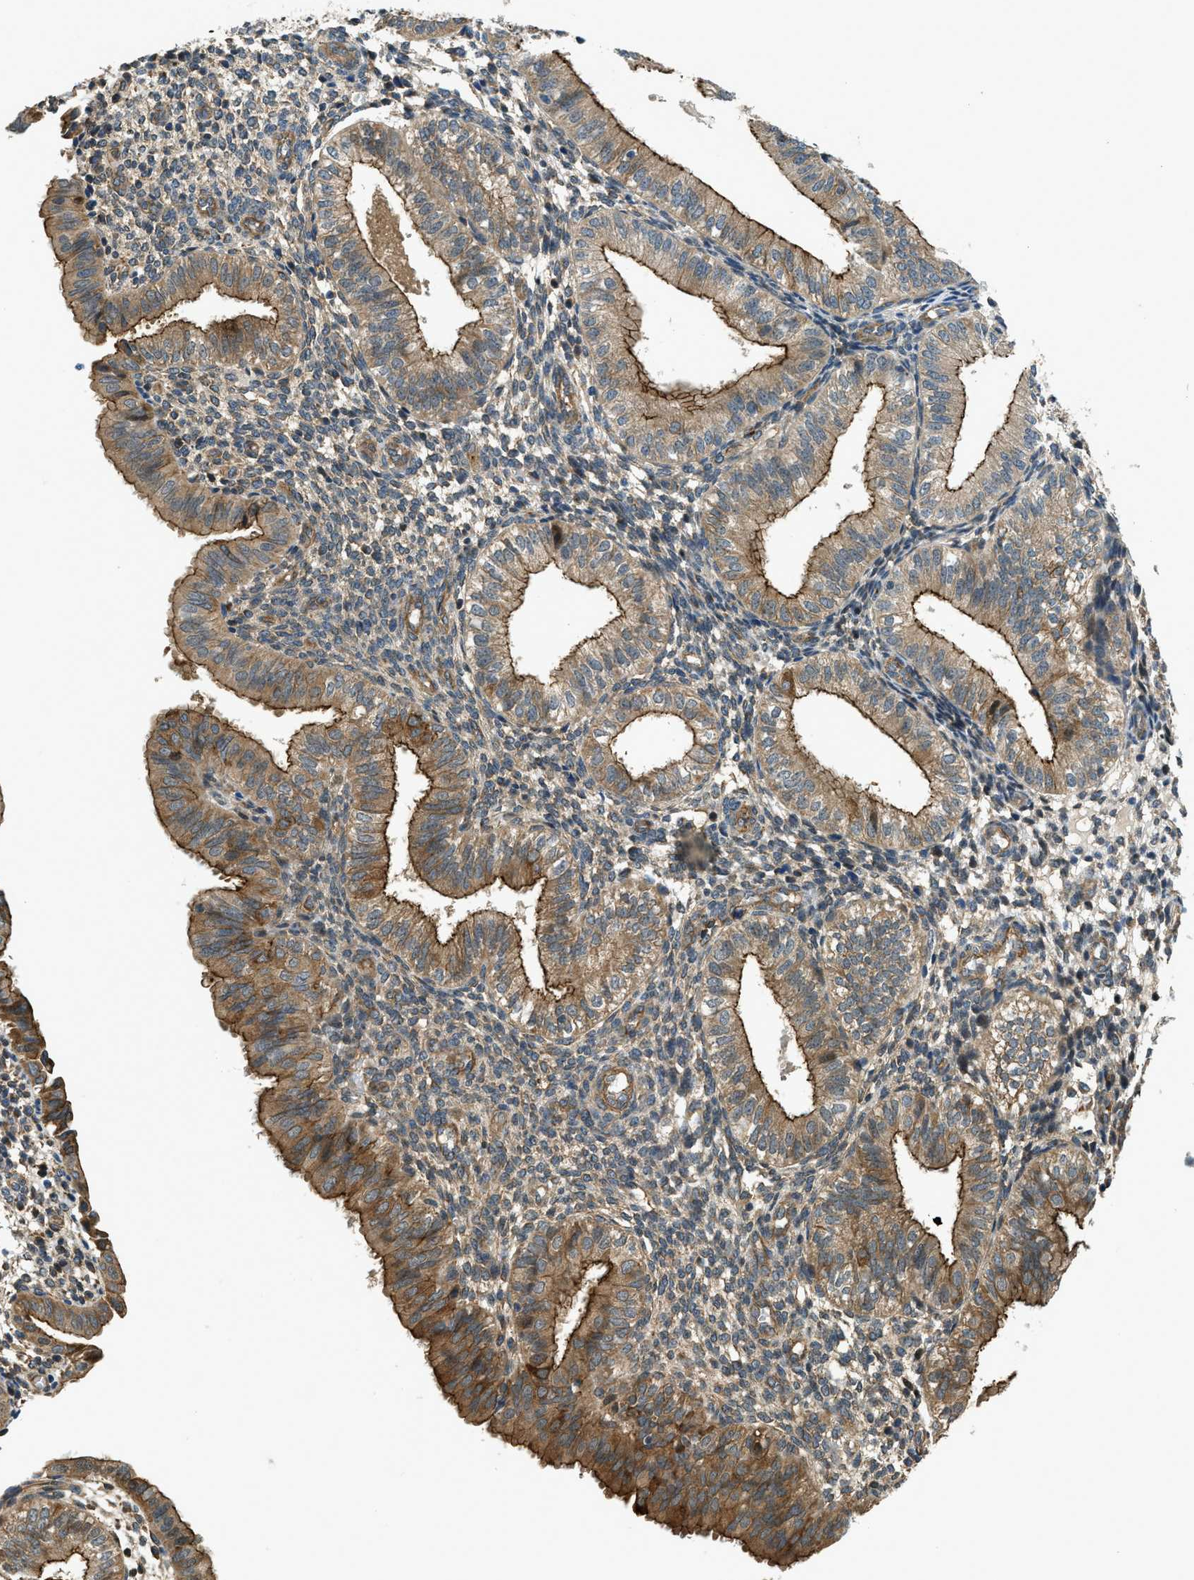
{"staining": {"intensity": "weak", "quantity": "25%-75%", "location": "cytoplasmic/membranous"}, "tissue": "endometrium", "cell_type": "Cells in endometrial stroma", "image_type": "normal", "snomed": [{"axis": "morphology", "description": "Normal tissue, NOS"}, {"axis": "topography", "description": "Endometrium"}], "caption": "A micrograph of human endometrium stained for a protein reveals weak cytoplasmic/membranous brown staining in cells in endometrial stroma.", "gene": "CGN", "patient": {"sex": "female", "age": 39}}